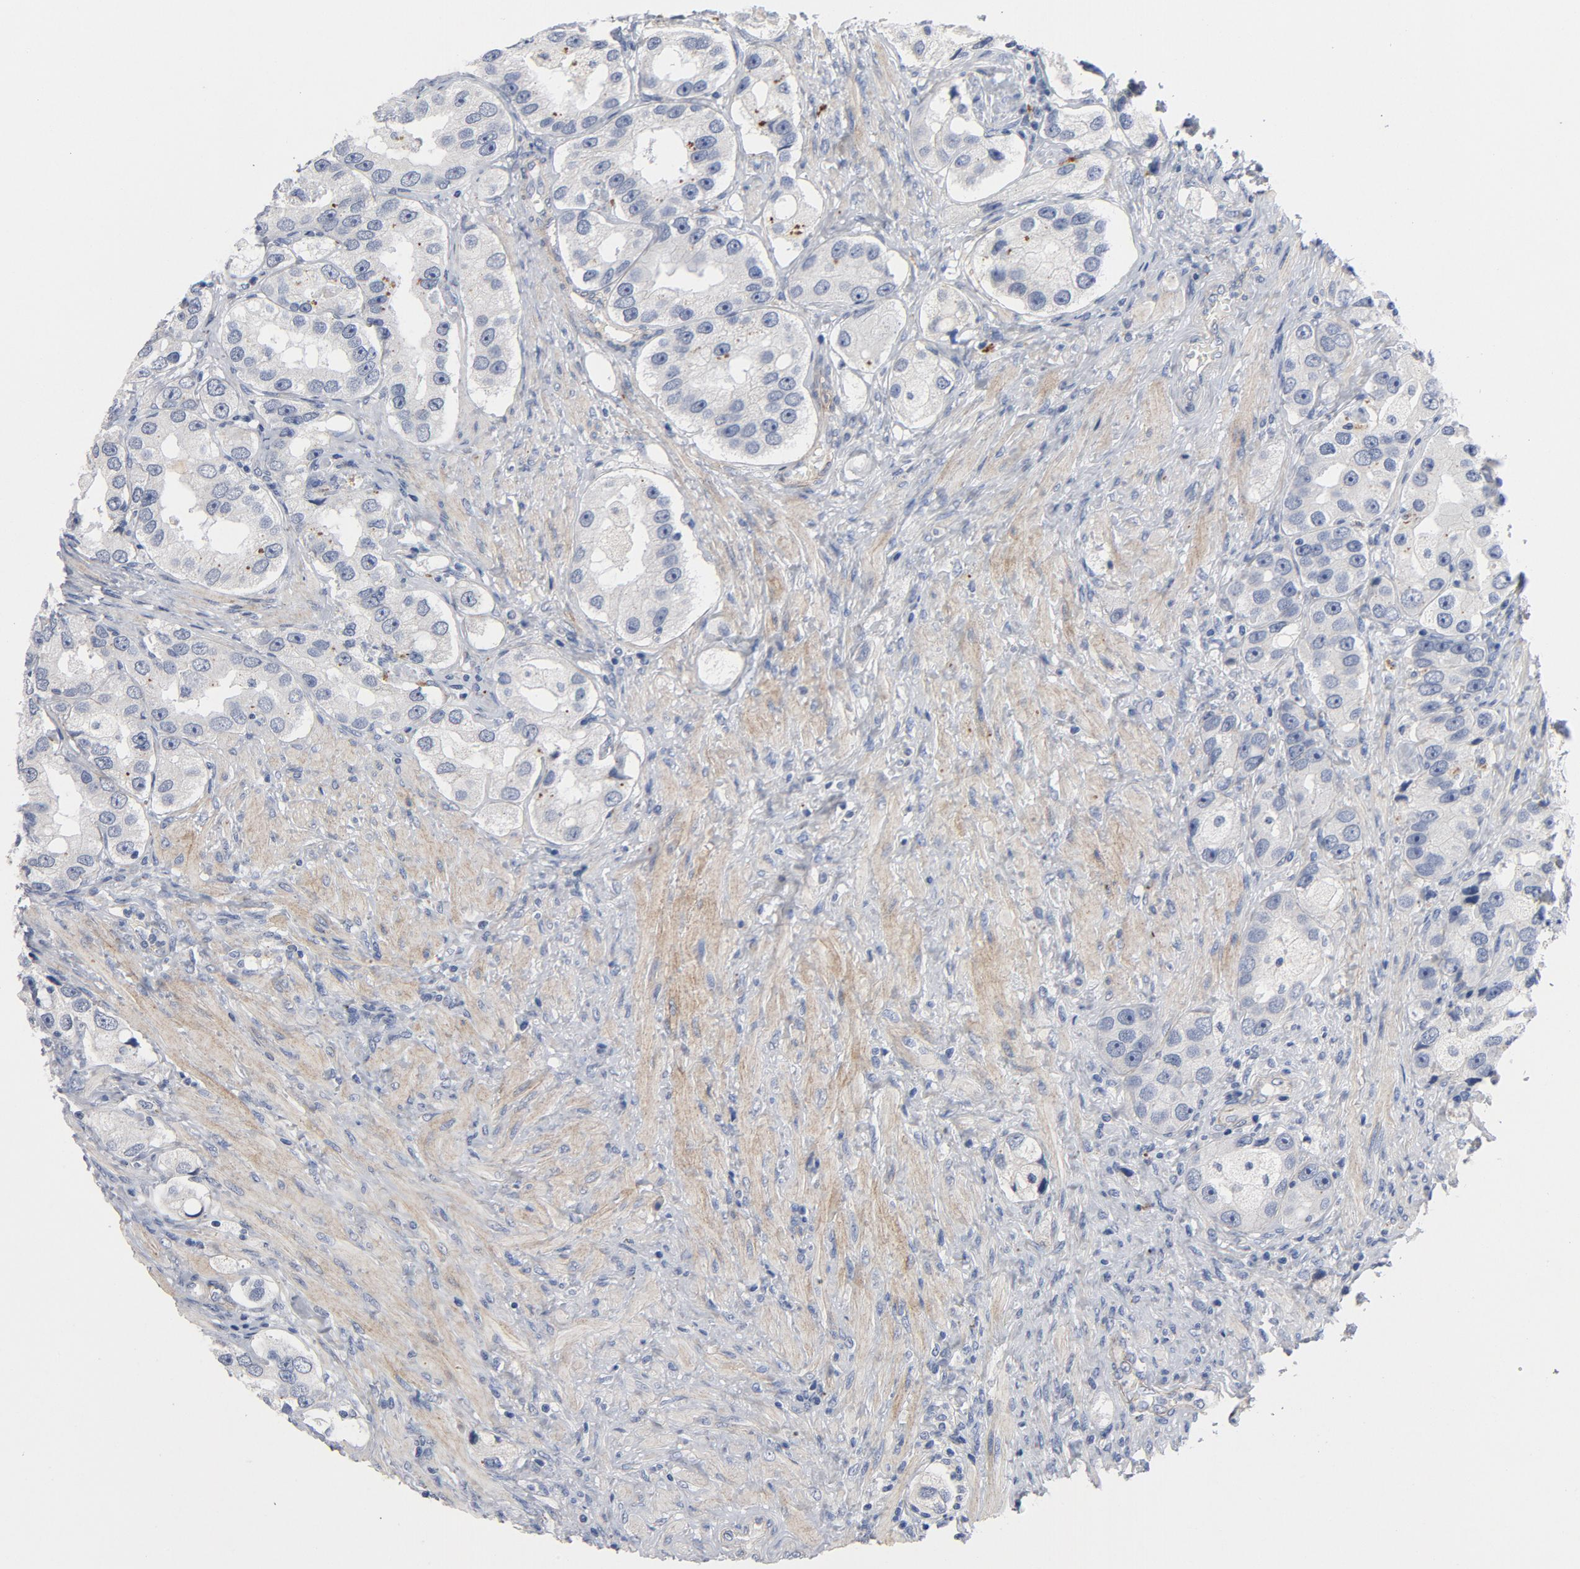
{"staining": {"intensity": "negative", "quantity": "none", "location": "none"}, "tissue": "prostate cancer", "cell_type": "Tumor cells", "image_type": "cancer", "snomed": [{"axis": "morphology", "description": "Adenocarcinoma, High grade"}, {"axis": "topography", "description": "Prostate"}], "caption": "IHC micrograph of neoplastic tissue: human adenocarcinoma (high-grade) (prostate) stained with DAB (3,3'-diaminobenzidine) demonstrates no significant protein positivity in tumor cells.", "gene": "LAMC1", "patient": {"sex": "male", "age": 63}}